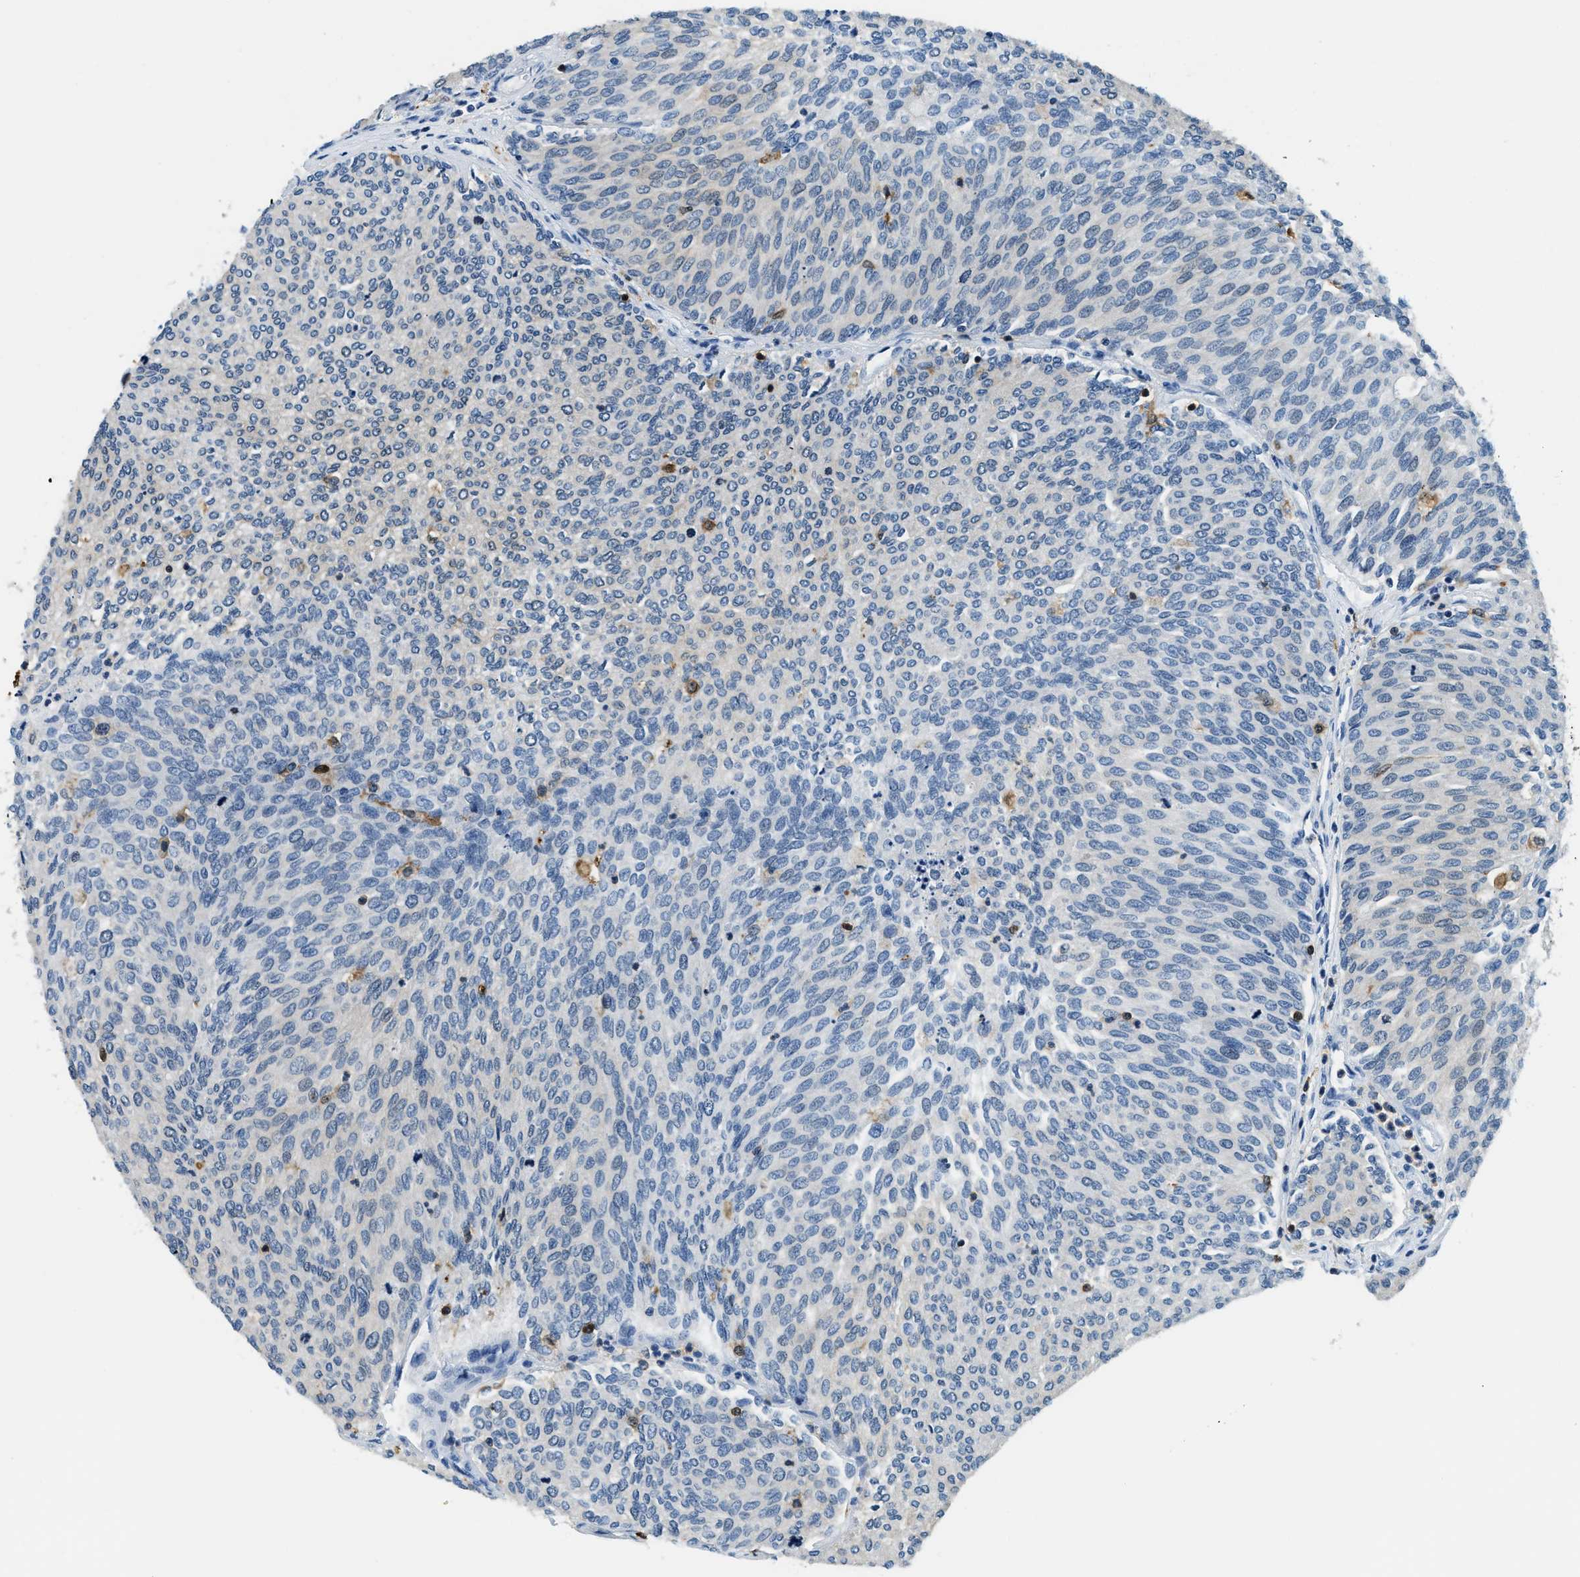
{"staining": {"intensity": "negative", "quantity": "none", "location": "none"}, "tissue": "urothelial cancer", "cell_type": "Tumor cells", "image_type": "cancer", "snomed": [{"axis": "morphology", "description": "Urothelial carcinoma, Low grade"}, {"axis": "topography", "description": "Urinary bladder"}], "caption": "A histopathology image of human low-grade urothelial carcinoma is negative for staining in tumor cells.", "gene": "CAPG", "patient": {"sex": "female", "age": 79}}